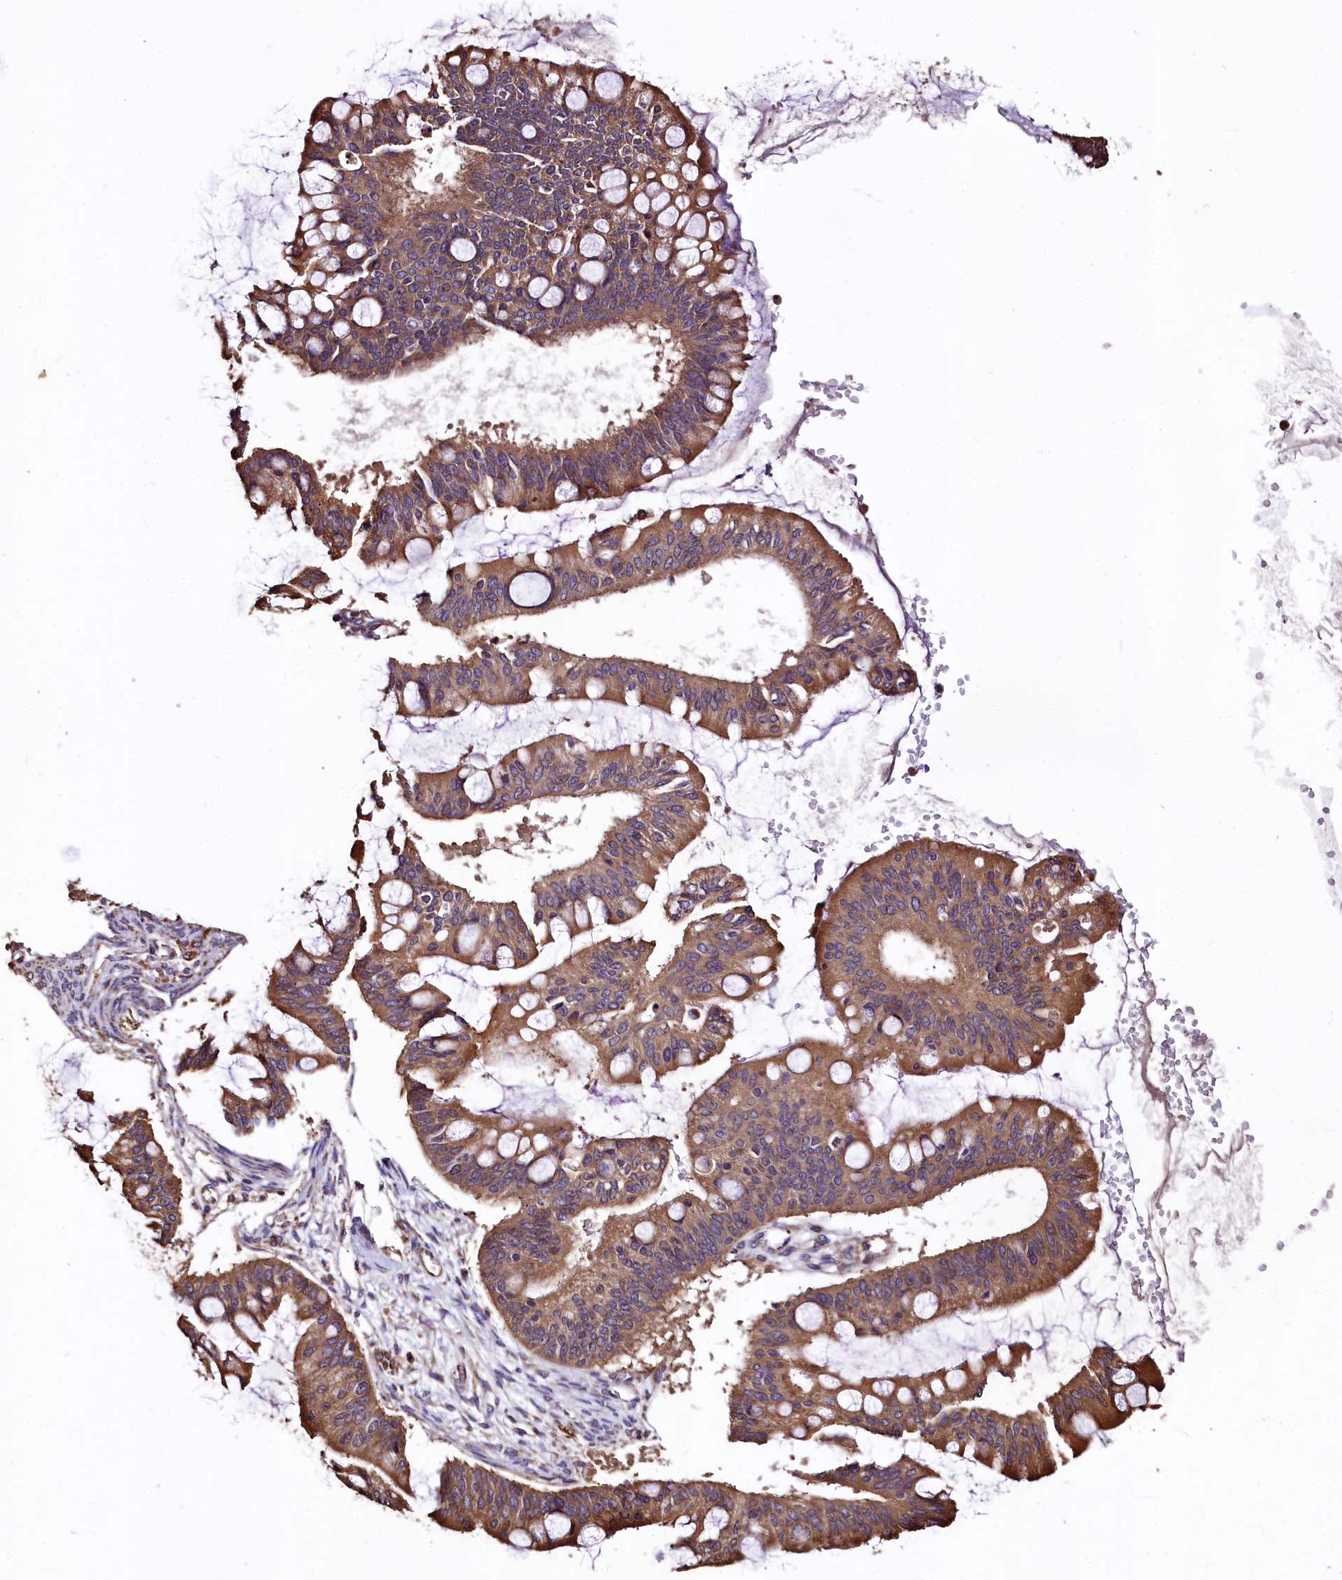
{"staining": {"intensity": "strong", "quantity": "25%-75%", "location": "cytoplasmic/membranous"}, "tissue": "ovarian cancer", "cell_type": "Tumor cells", "image_type": "cancer", "snomed": [{"axis": "morphology", "description": "Cystadenocarcinoma, mucinous, NOS"}, {"axis": "topography", "description": "Ovary"}], "caption": "This is a histology image of immunohistochemistry staining of mucinous cystadenocarcinoma (ovarian), which shows strong staining in the cytoplasmic/membranous of tumor cells.", "gene": "LRSAM1", "patient": {"sex": "female", "age": 73}}